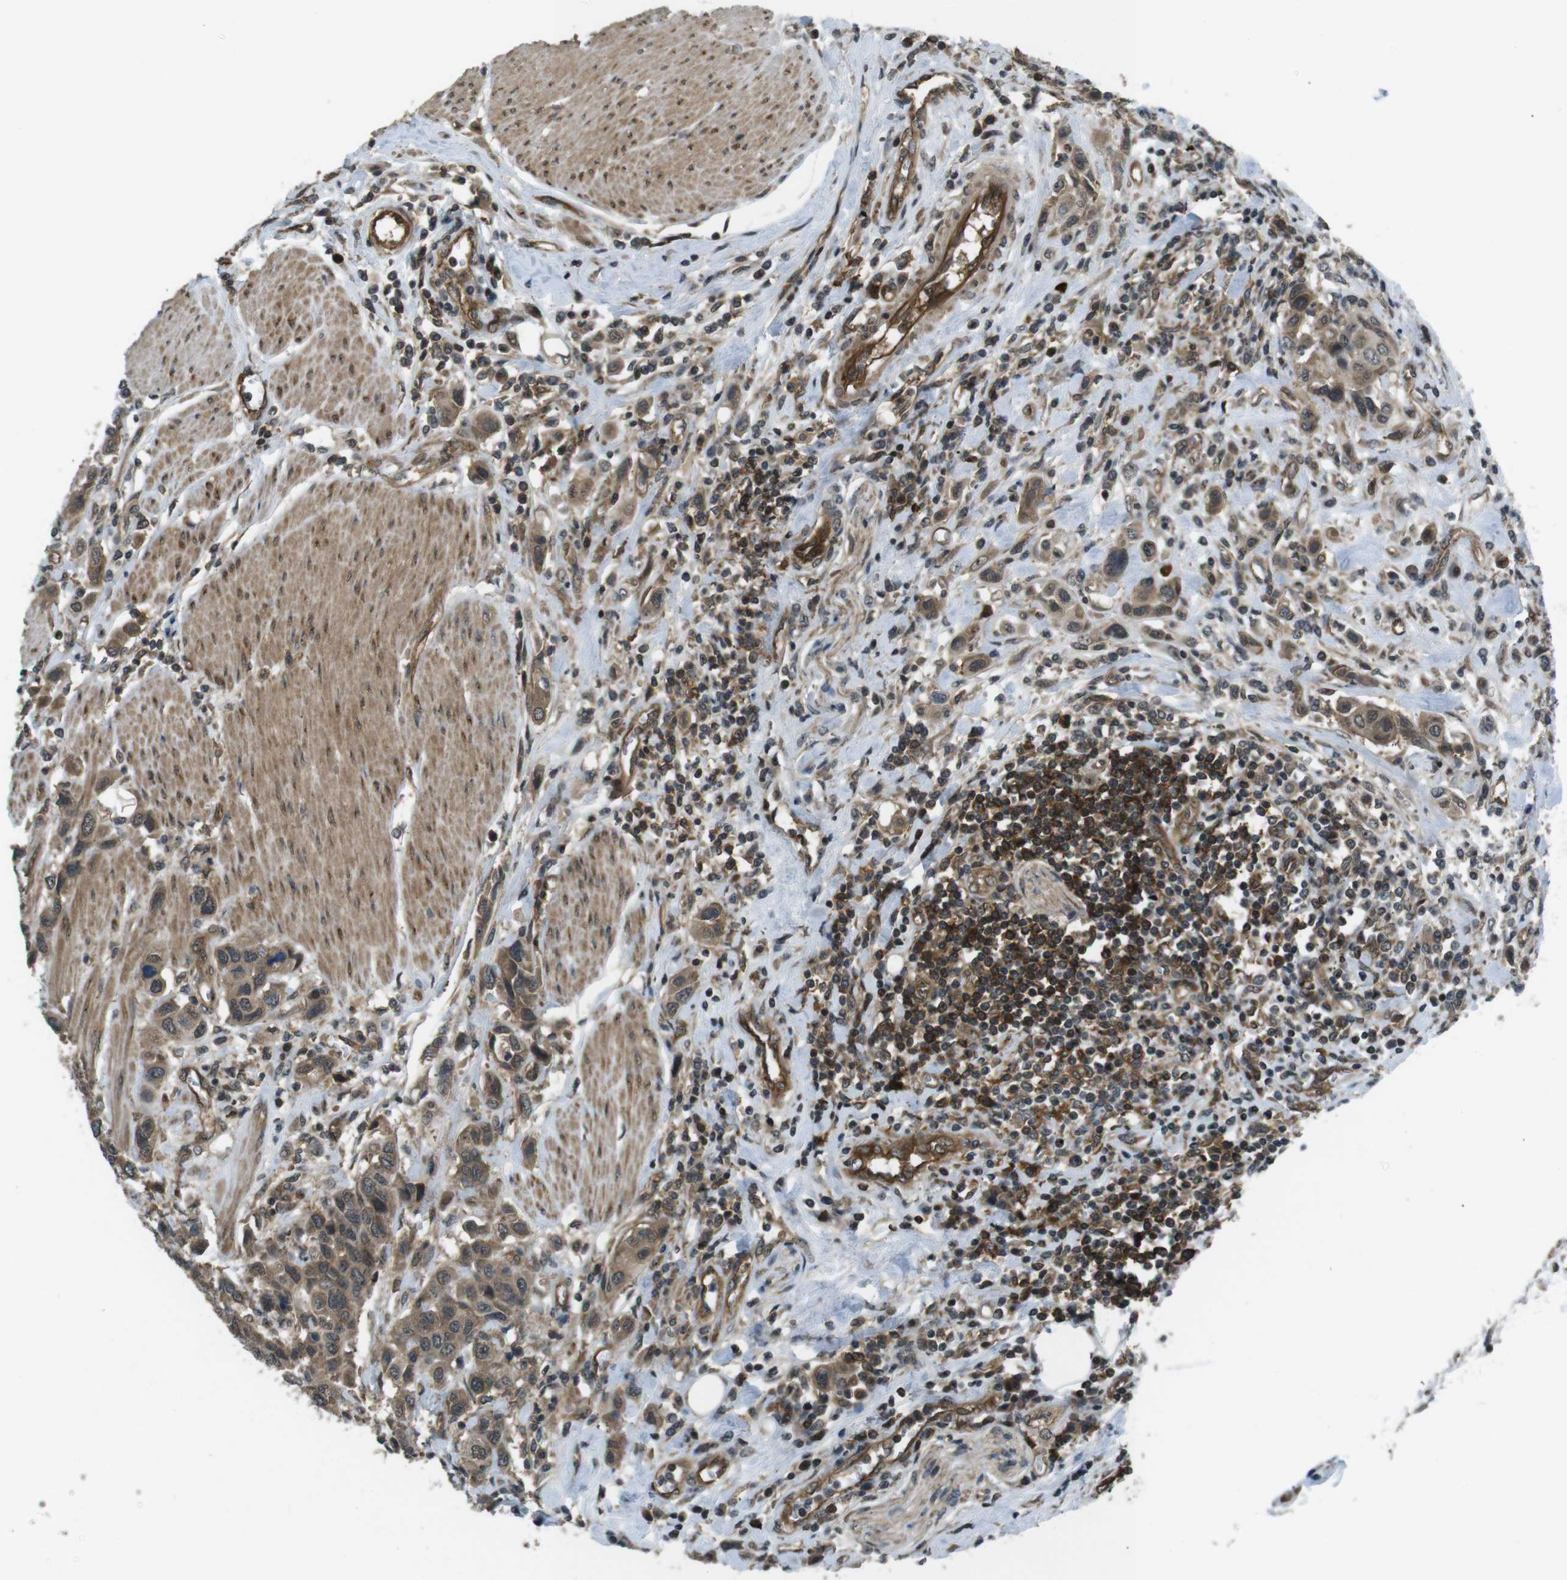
{"staining": {"intensity": "moderate", "quantity": ">75%", "location": "cytoplasmic/membranous,nuclear"}, "tissue": "urothelial cancer", "cell_type": "Tumor cells", "image_type": "cancer", "snomed": [{"axis": "morphology", "description": "Urothelial carcinoma, High grade"}, {"axis": "topography", "description": "Urinary bladder"}], "caption": "Protein staining by IHC exhibits moderate cytoplasmic/membranous and nuclear expression in approximately >75% of tumor cells in urothelial cancer.", "gene": "TIAM2", "patient": {"sex": "male", "age": 50}}